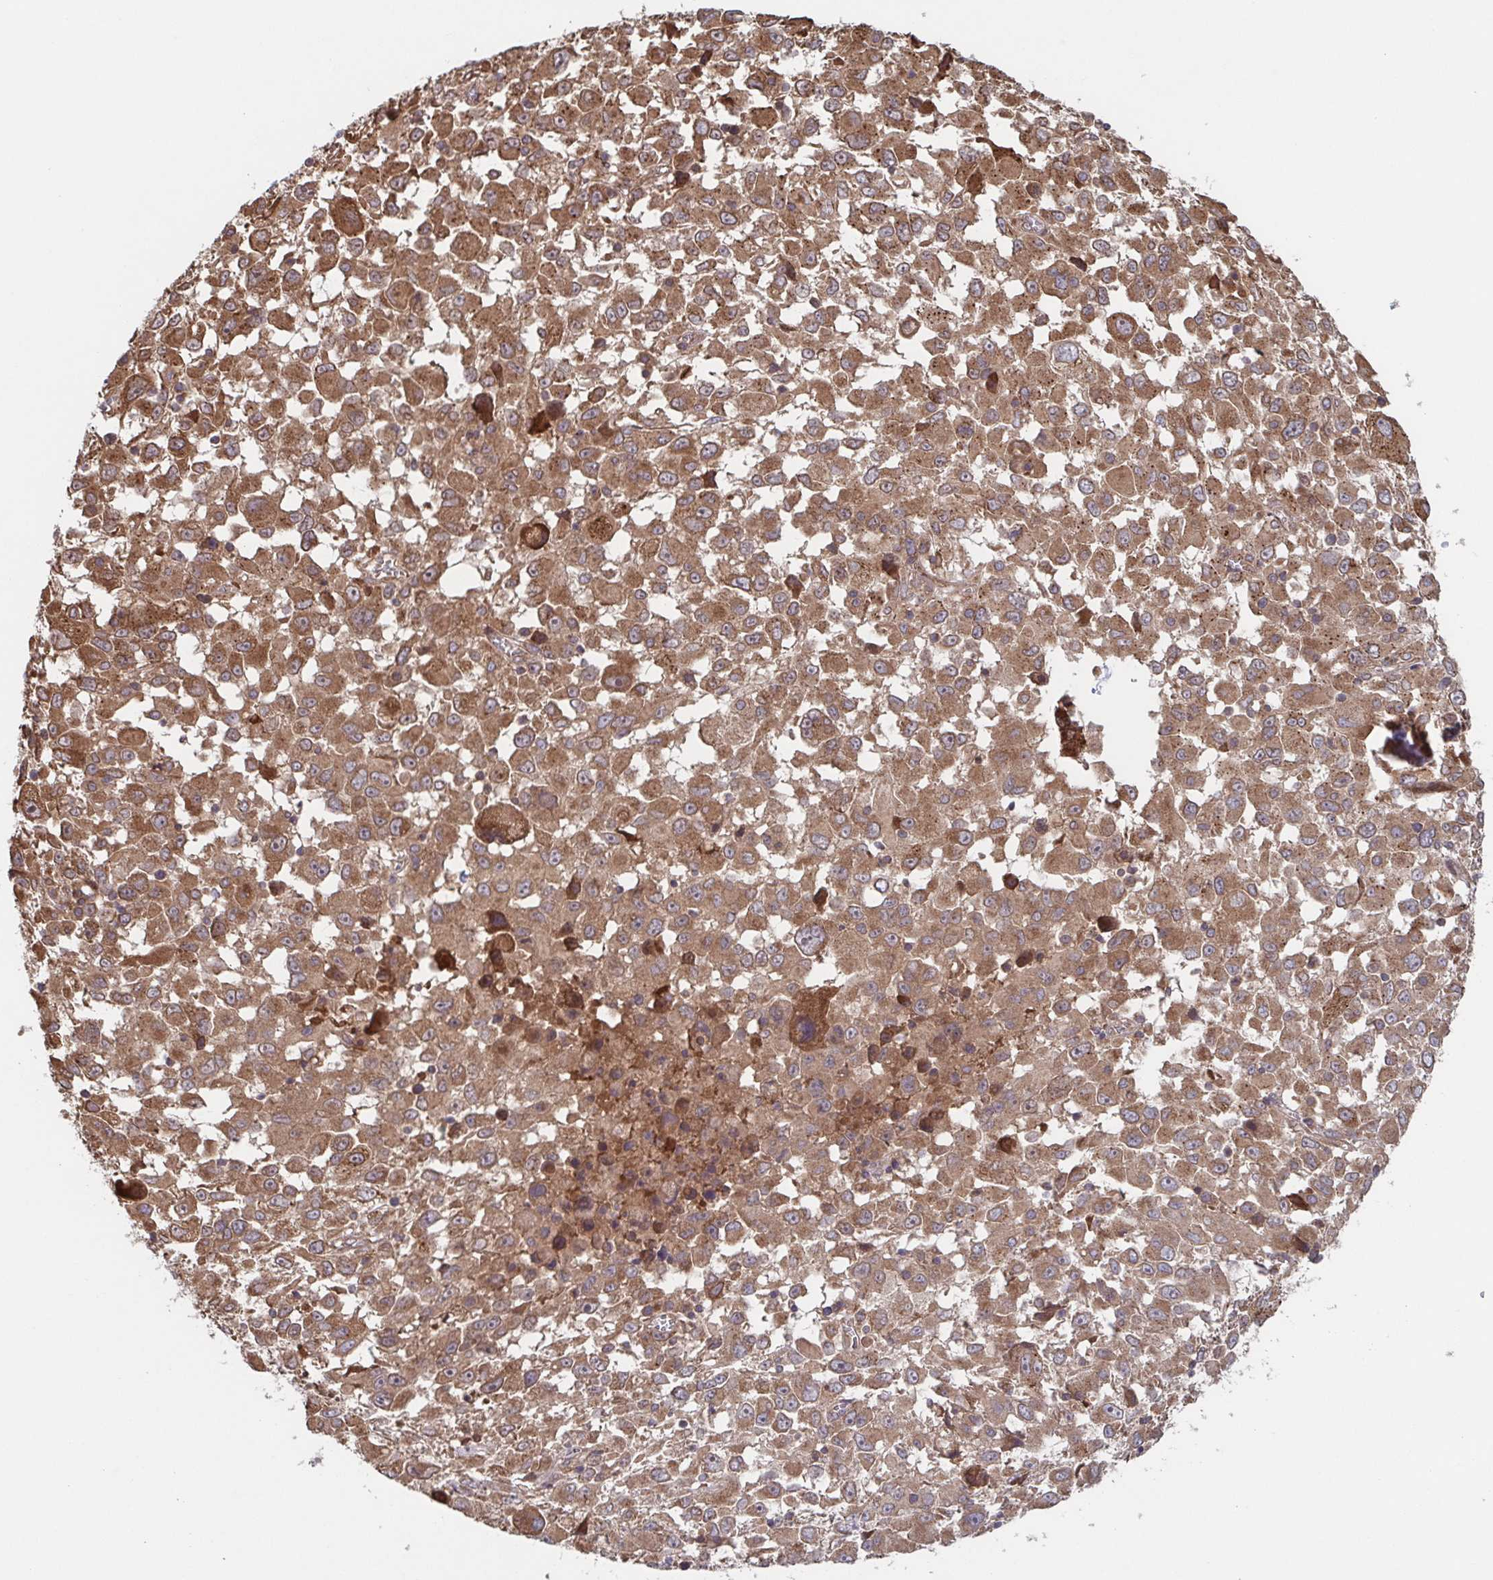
{"staining": {"intensity": "moderate", "quantity": ">75%", "location": "cytoplasmic/membranous"}, "tissue": "melanoma", "cell_type": "Tumor cells", "image_type": "cancer", "snomed": [{"axis": "morphology", "description": "Malignant melanoma, Metastatic site"}, {"axis": "topography", "description": "Soft tissue"}], "caption": "The immunohistochemical stain shows moderate cytoplasmic/membranous expression in tumor cells of malignant melanoma (metastatic site) tissue.", "gene": "COPB1", "patient": {"sex": "male", "age": 50}}